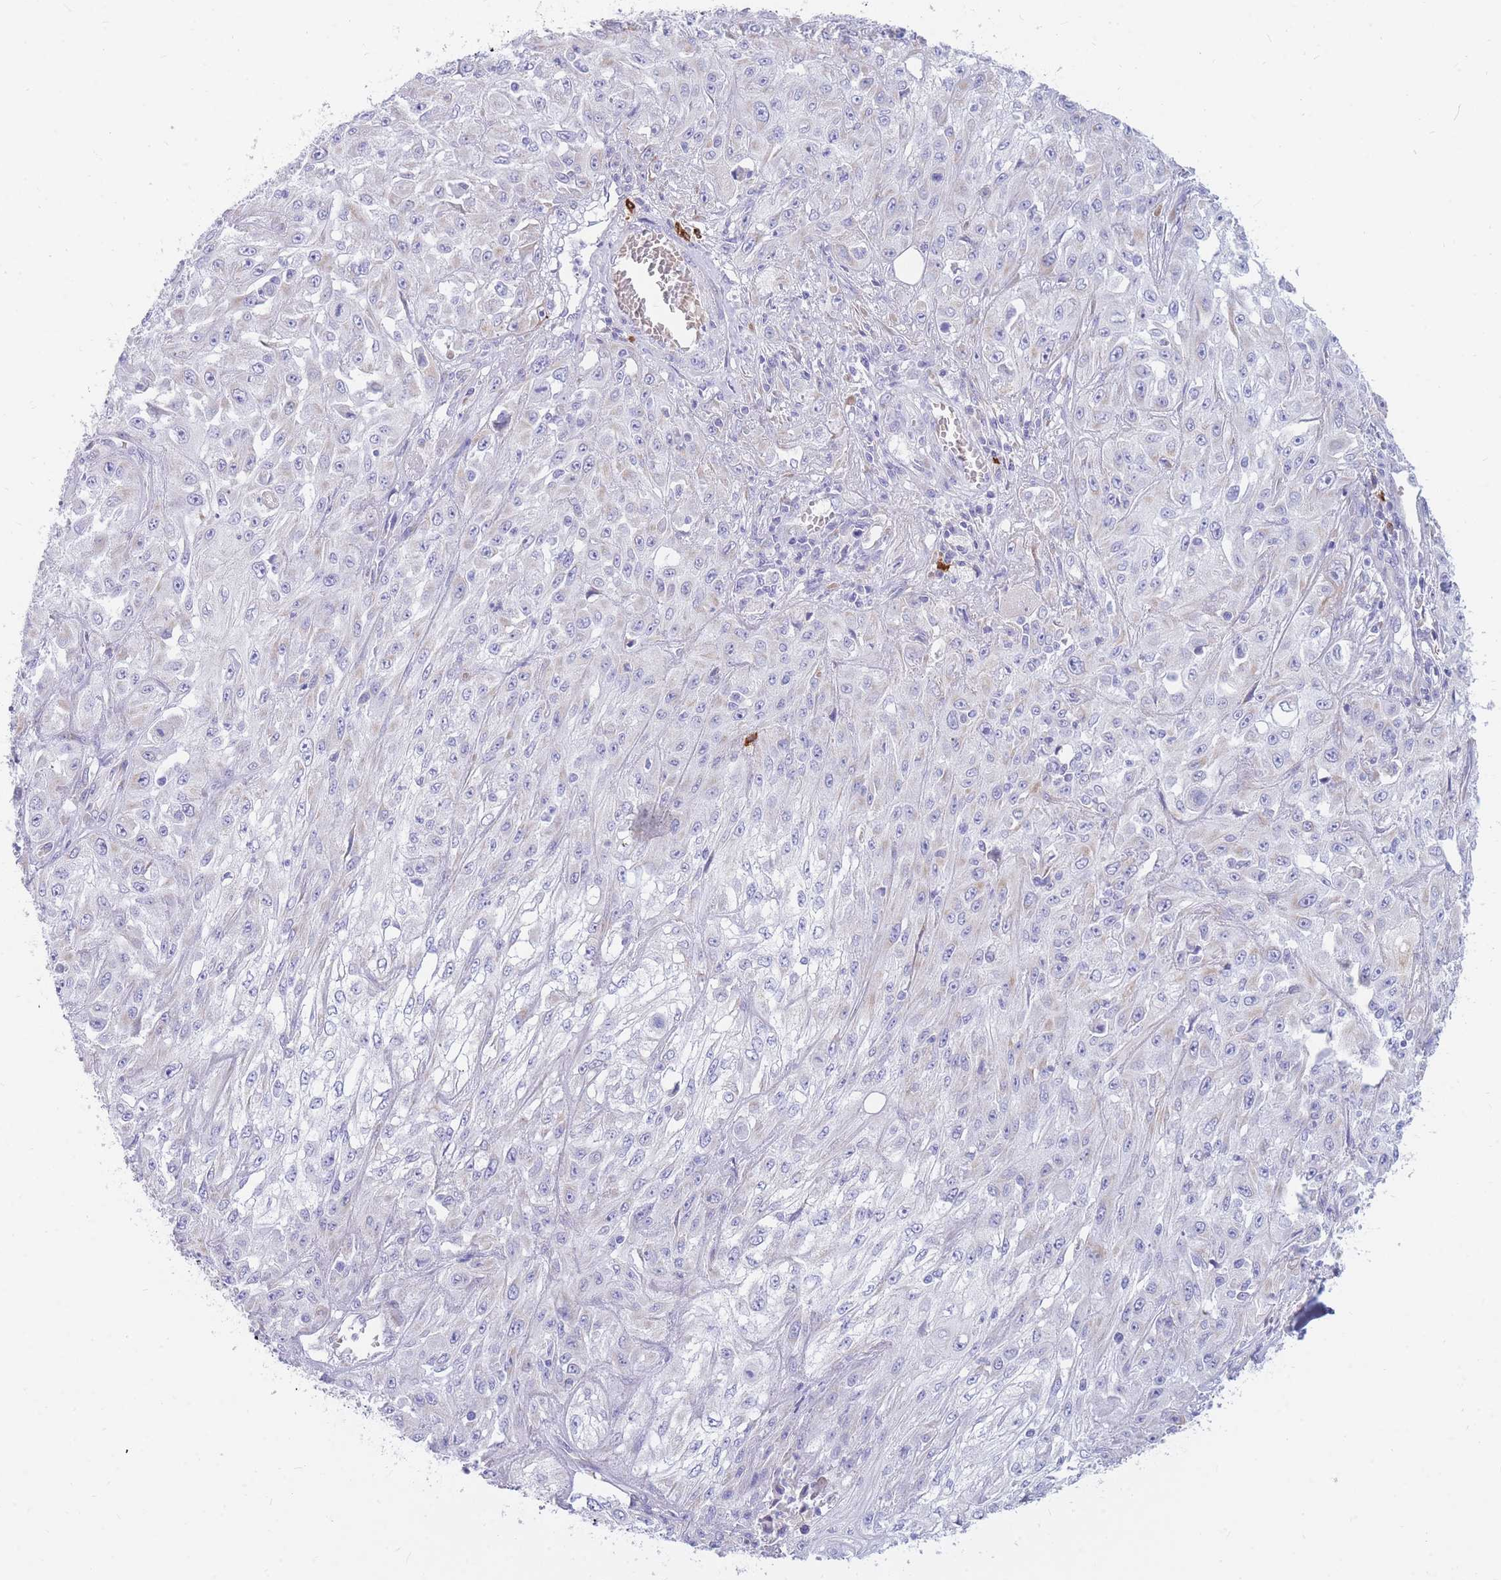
{"staining": {"intensity": "negative", "quantity": "none", "location": "none"}, "tissue": "skin cancer", "cell_type": "Tumor cells", "image_type": "cancer", "snomed": [{"axis": "morphology", "description": "Squamous cell carcinoma, NOS"}, {"axis": "morphology", "description": "Squamous cell carcinoma, metastatic, NOS"}, {"axis": "topography", "description": "Skin"}, {"axis": "topography", "description": "Lymph node"}], "caption": "DAB (3,3'-diaminobenzidine) immunohistochemical staining of skin squamous cell carcinoma shows no significant expression in tumor cells.", "gene": "TPSD1", "patient": {"sex": "male", "age": 75}}